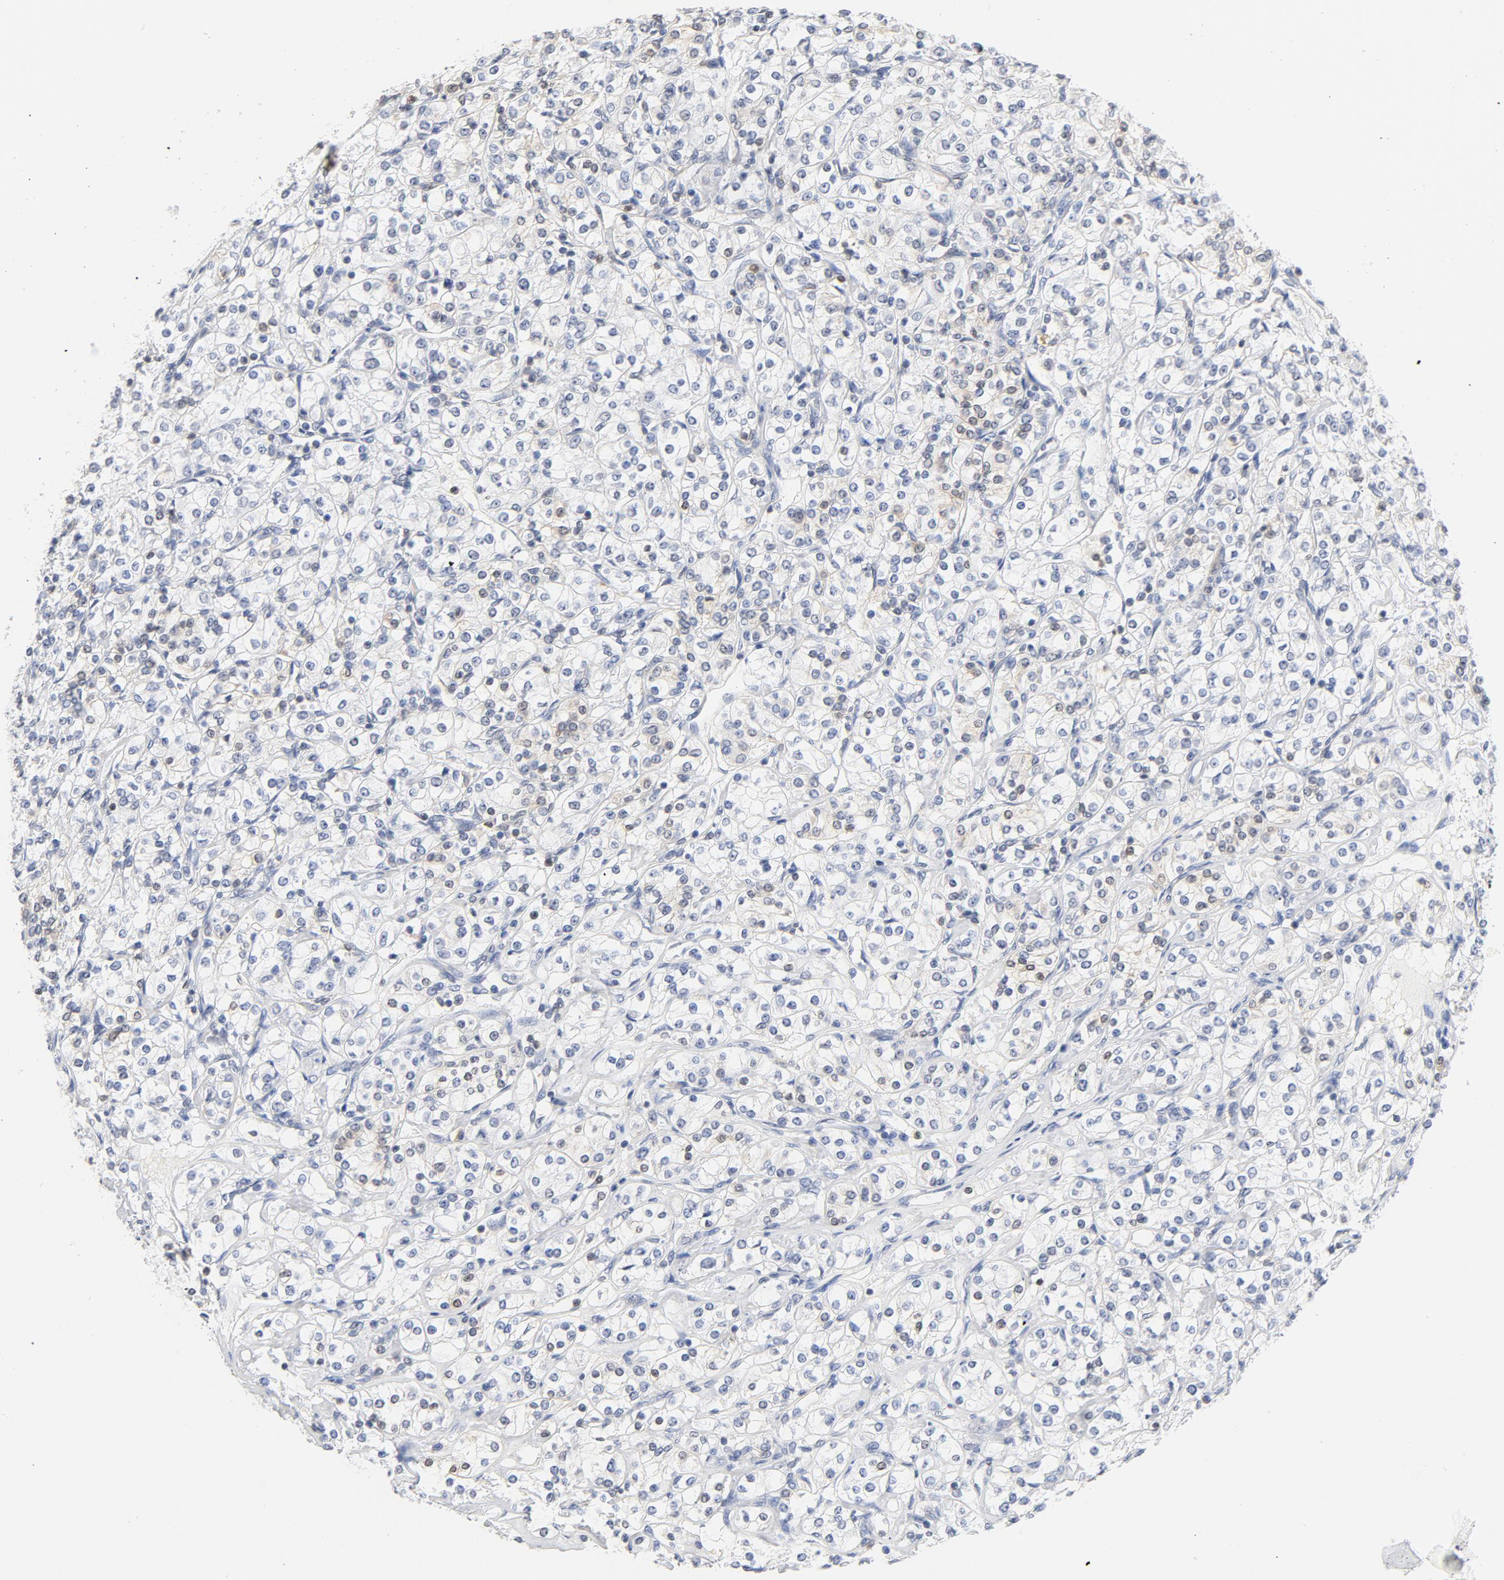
{"staining": {"intensity": "weak", "quantity": "<25%", "location": "nuclear"}, "tissue": "renal cancer", "cell_type": "Tumor cells", "image_type": "cancer", "snomed": [{"axis": "morphology", "description": "Adenocarcinoma, NOS"}, {"axis": "topography", "description": "Kidney"}], "caption": "Tumor cells are negative for protein expression in human renal cancer.", "gene": "CDKN1B", "patient": {"sex": "male", "age": 77}}